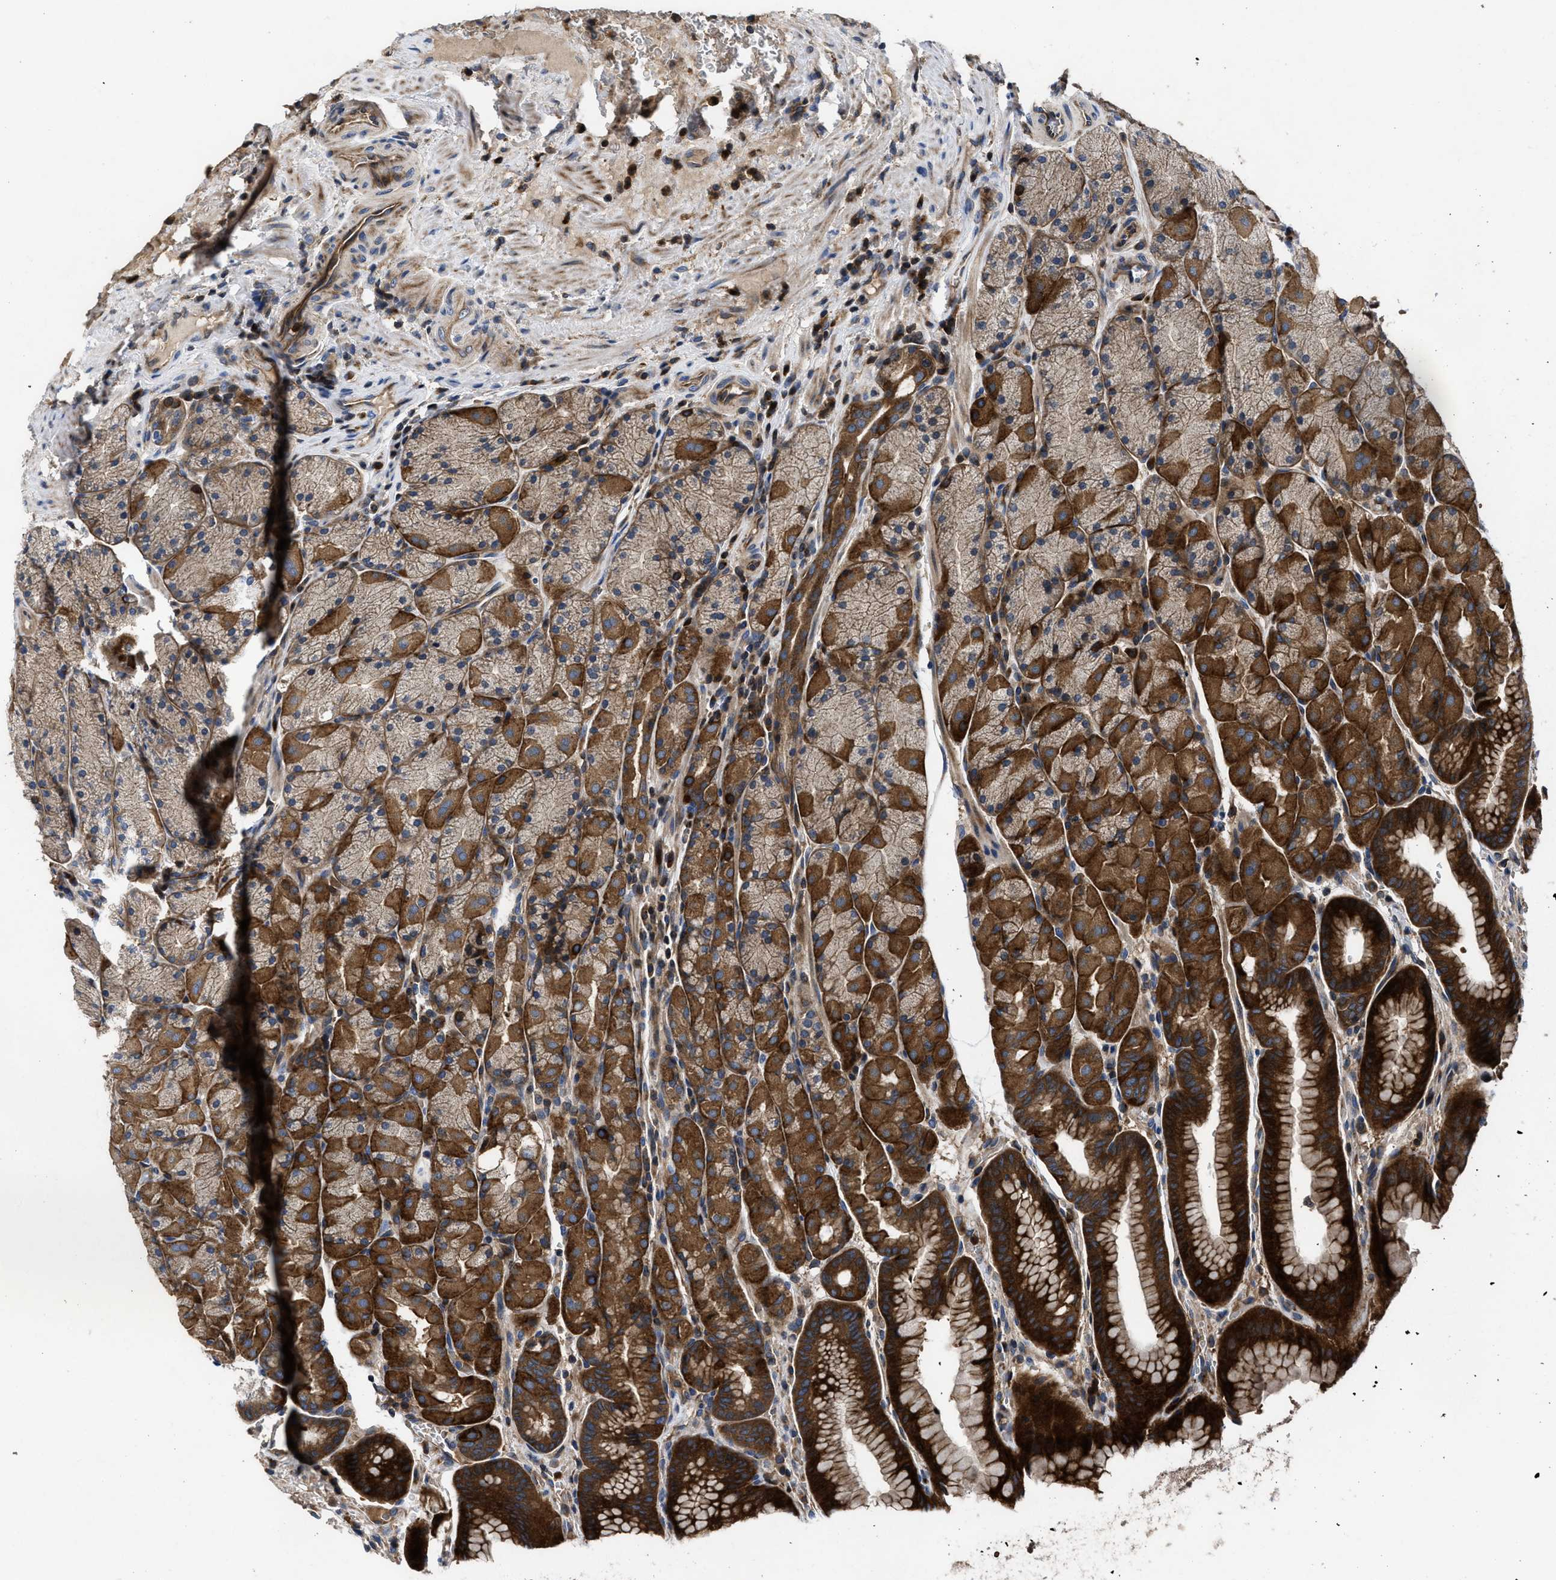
{"staining": {"intensity": "strong", "quantity": "25%-75%", "location": "cytoplasmic/membranous"}, "tissue": "stomach", "cell_type": "Glandular cells", "image_type": "normal", "snomed": [{"axis": "morphology", "description": "Normal tissue, NOS"}, {"axis": "morphology", "description": "Carcinoid, malignant, NOS"}, {"axis": "topography", "description": "Stomach, upper"}], "caption": "A high amount of strong cytoplasmic/membranous expression is present in approximately 25%-75% of glandular cells in benign stomach. The staining was performed using DAB (3,3'-diaminobenzidine) to visualize the protein expression in brown, while the nuclei were stained in blue with hematoxylin (Magnification: 20x).", "gene": "YBEY", "patient": {"sex": "male", "age": 39}}